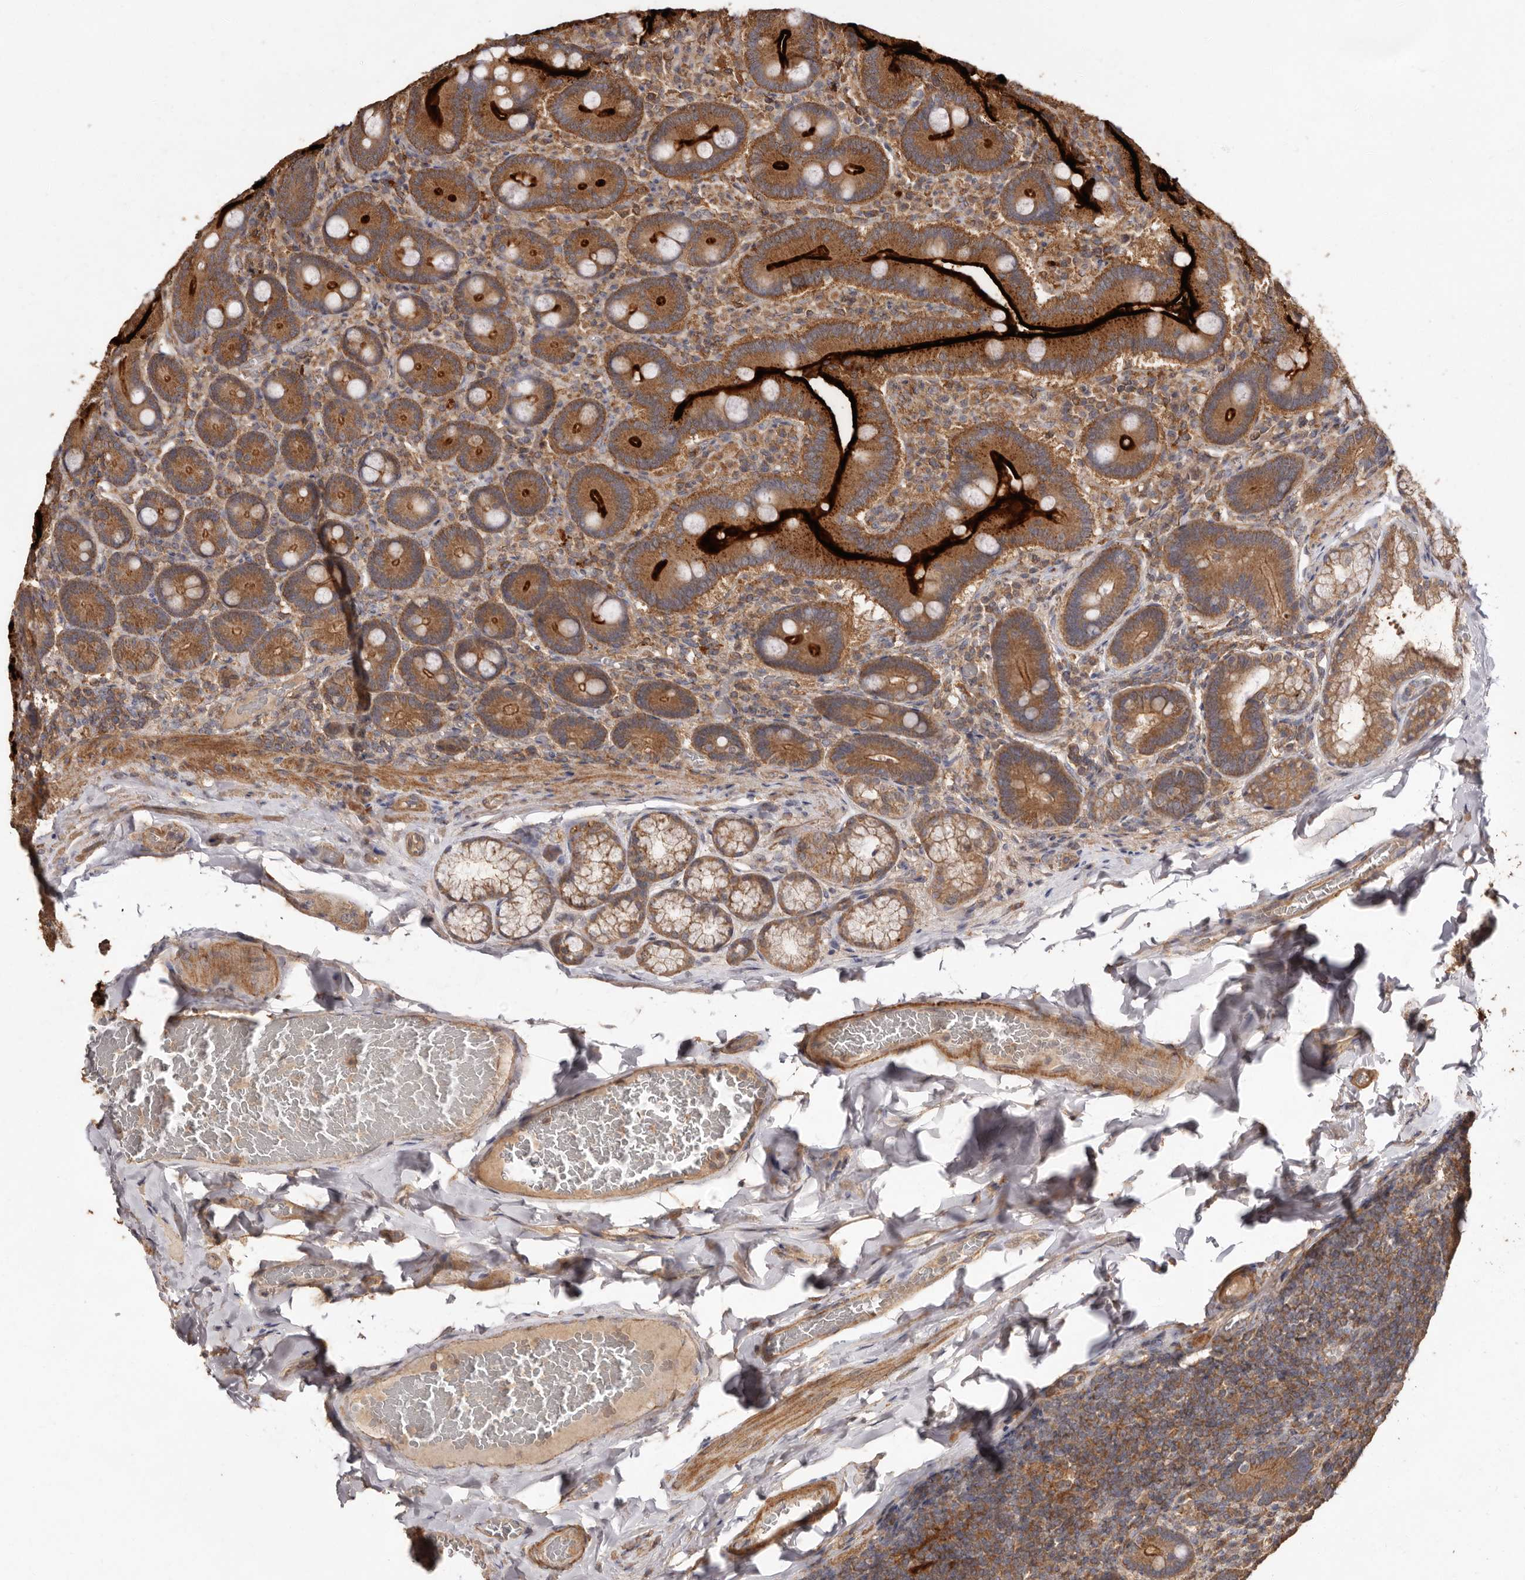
{"staining": {"intensity": "strong", "quantity": ">75%", "location": "cytoplasmic/membranous"}, "tissue": "duodenum", "cell_type": "Glandular cells", "image_type": "normal", "snomed": [{"axis": "morphology", "description": "Normal tissue, NOS"}, {"axis": "topography", "description": "Duodenum"}], "caption": "Benign duodenum was stained to show a protein in brown. There is high levels of strong cytoplasmic/membranous staining in about >75% of glandular cells.", "gene": "RWDD1", "patient": {"sex": "female", "age": 62}}